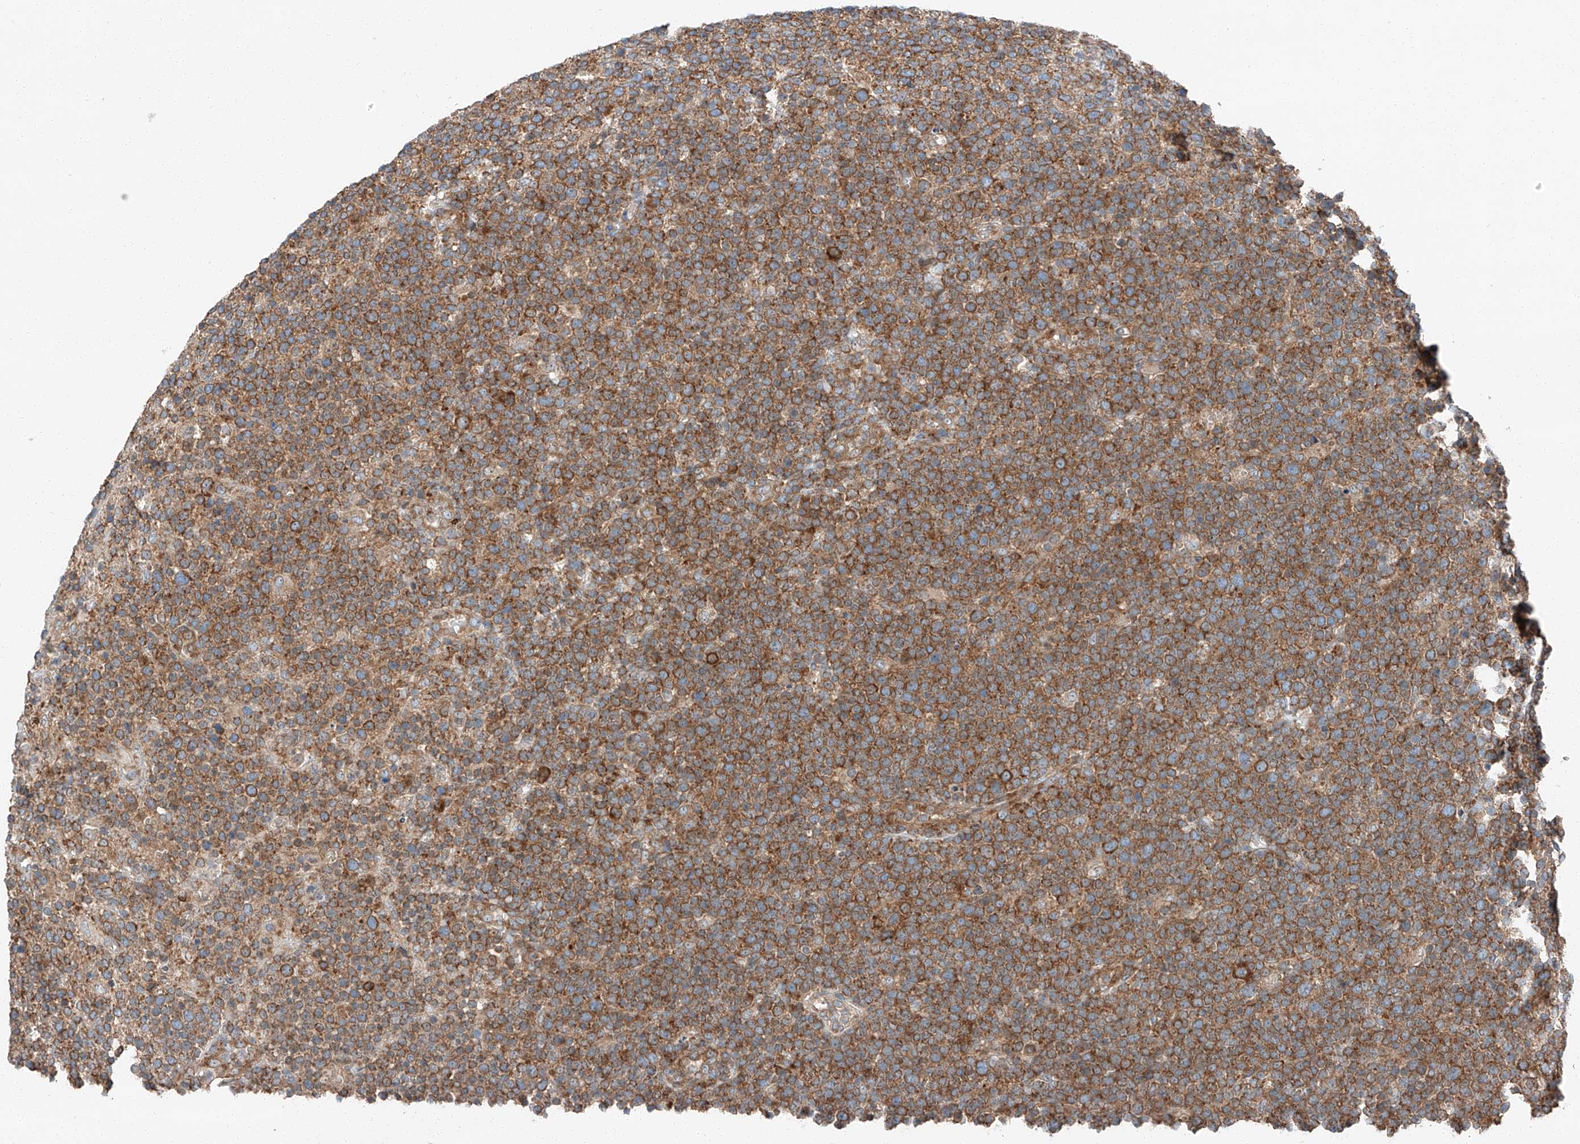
{"staining": {"intensity": "strong", "quantity": ">75%", "location": "cytoplasmic/membranous"}, "tissue": "lymphoma", "cell_type": "Tumor cells", "image_type": "cancer", "snomed": [{"axis": "morphology", "description": "Malignant lymphoma, non-Hodgkin's type, High grade"}, {"axis": "topography", "description": "Lymph node"}], "caption": "Immunohistochemical staining of human lymphoma displays high levels of strong cytoplasmic/membranous protein positivity in about >75% of tumor cells.", "gene": "ZC3H15", "patient": {"sex": "male", "age": 61}}